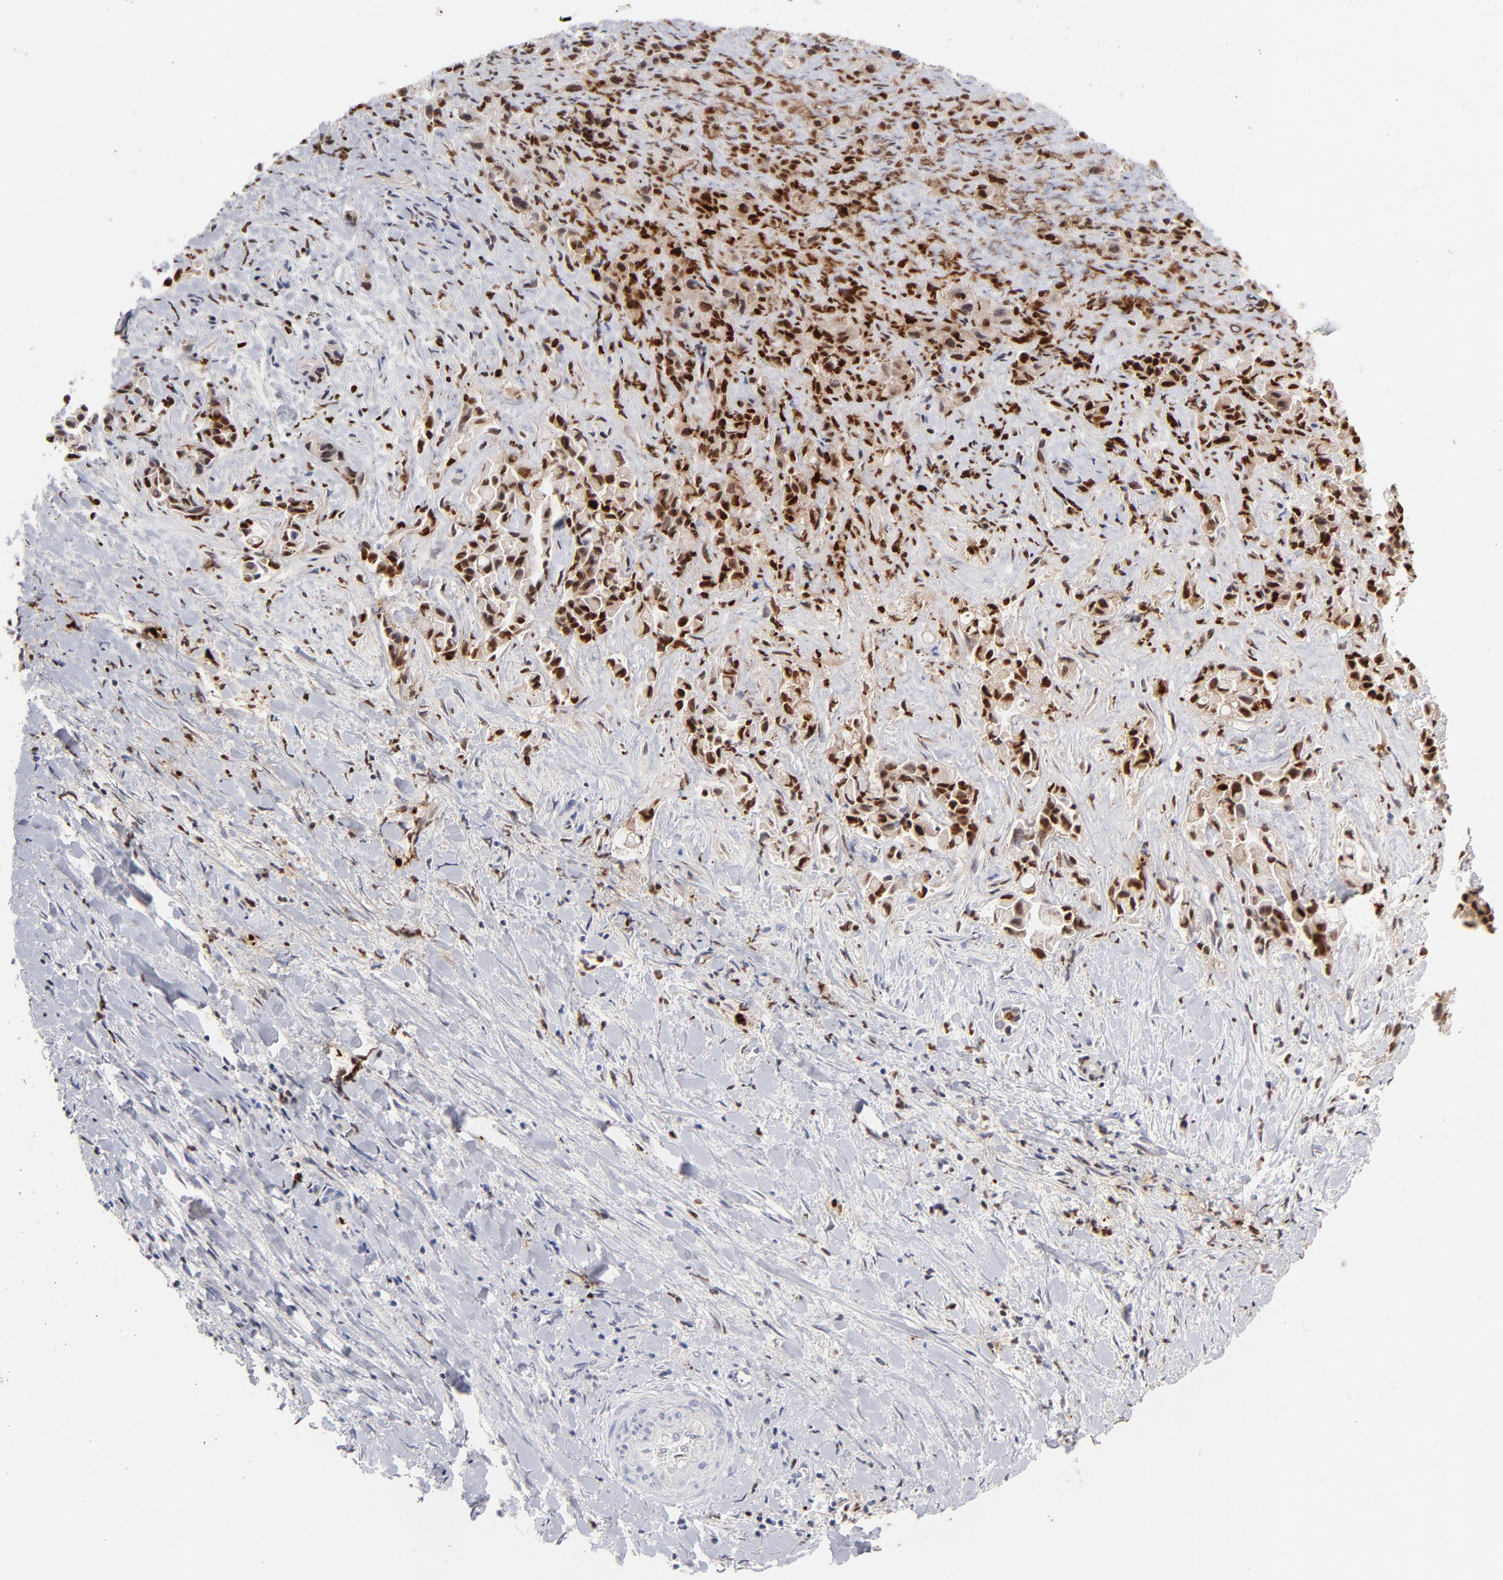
{"staining": {"intensity": "moderate", "quantity": "25%-75%", "location": "nuclear"}, "tissue": "liver cancer", "cell_type": "Tumor cells", "image_type": "cancer", "snomed": [{"axis": "morphology", "description": "Cholangiocarcinoma"}, {"axis": "topography", "description": "Liver"}], "caption": "Protein staining of liver cancer (cholangiocarcinoma) tissue reveals moderate nuclear staining in about 25%-75% of tumor cells.", "gene": "PARP1", "patient": {"sex": "male", "age": 57}}